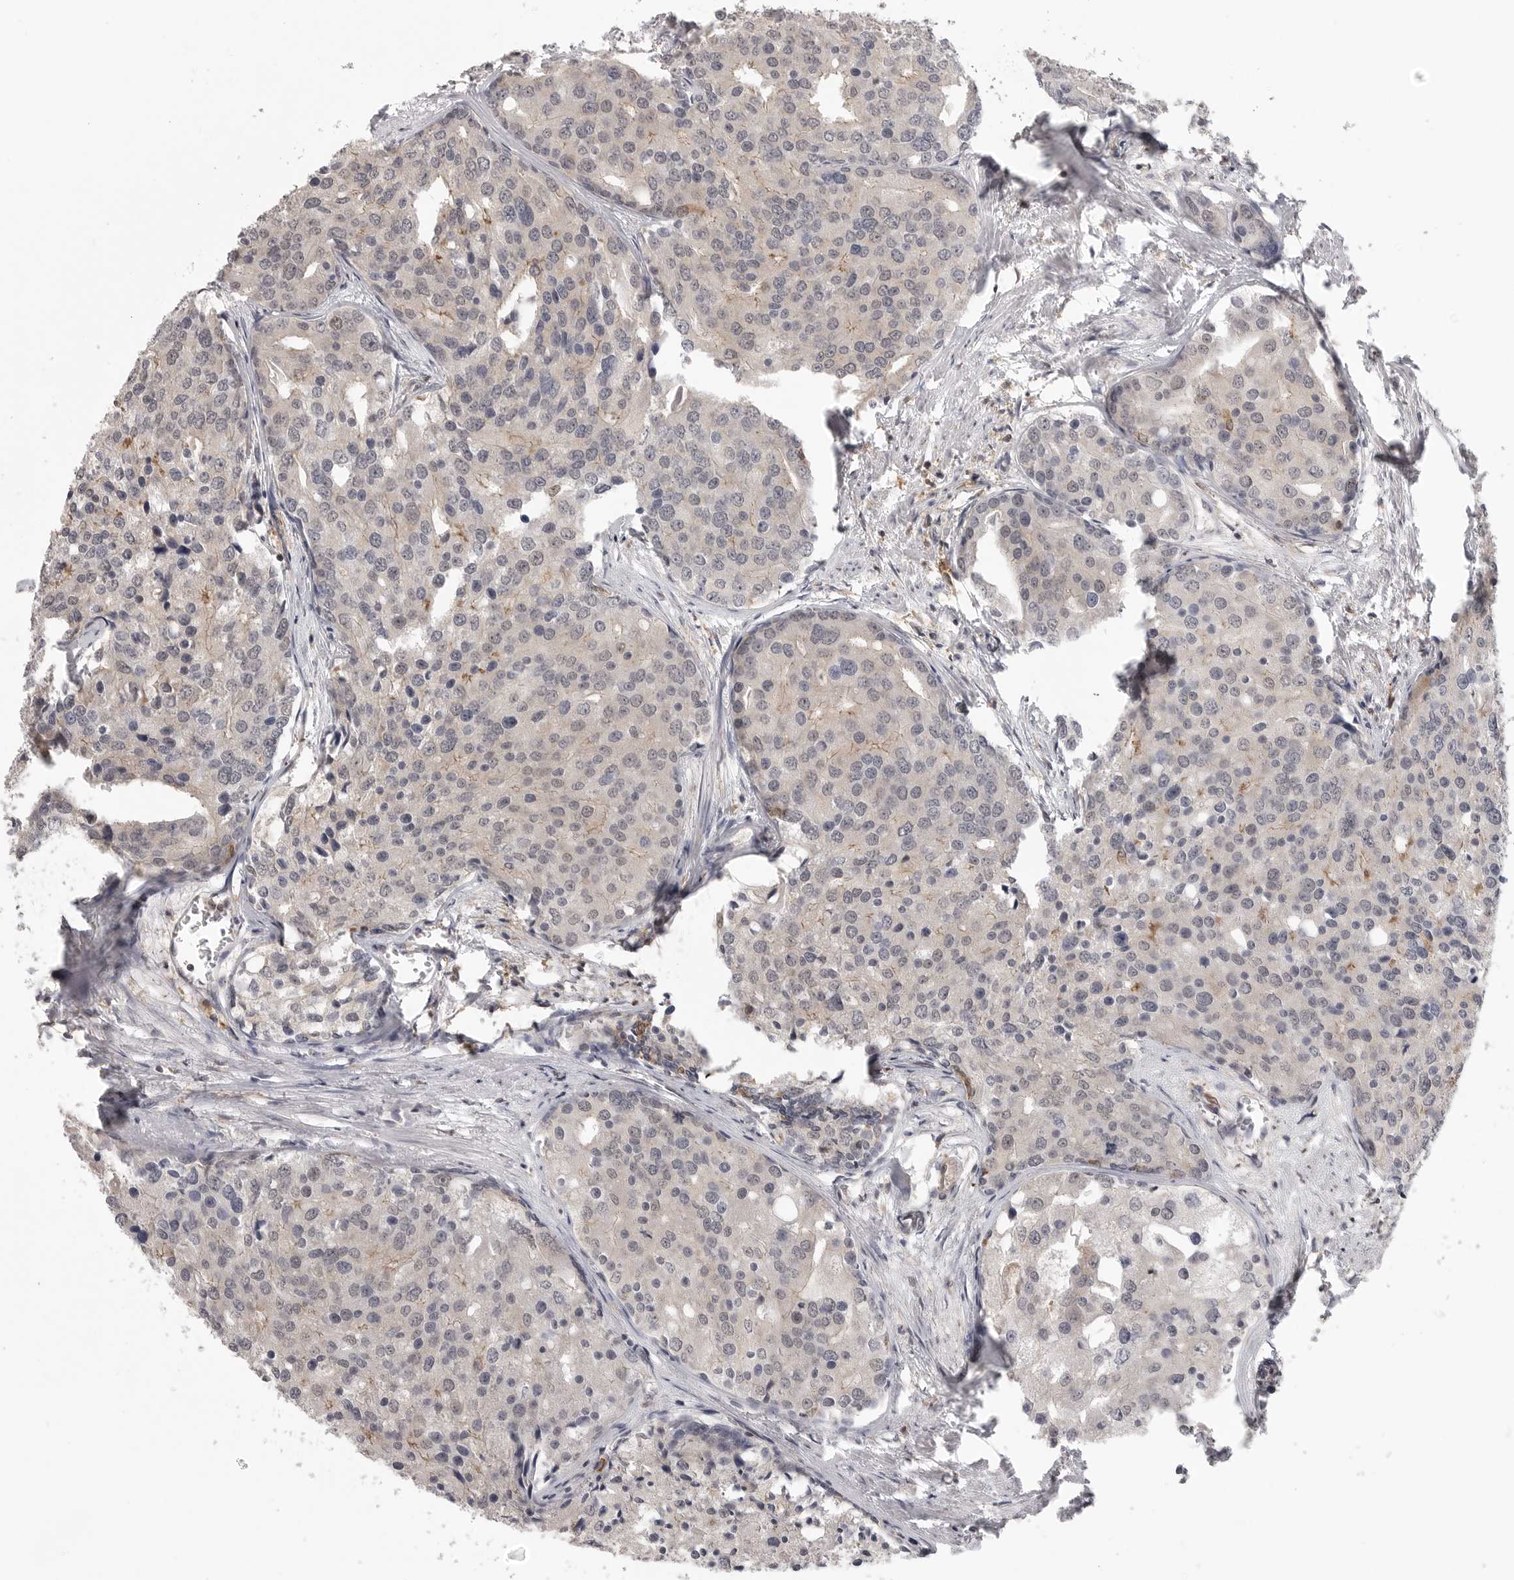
{"staining": {"intensity": "weak", "quantity": "<25%", "location": "cytoplasmic/membranous"}, "tissue": "prostate cancer", "cell_type": "Tumor cells", "image_type": "cancer", "snomed": [{"axis": "morphology", "description": "Adenocarcinoma, High grade"}, {"axis": "topography", "description": "Prostate"}], "caption": "Histopathology image shows no protein expression in tumor cells of prostate cancer (adenocarcinoma (high-grade)) tissue. Brightfield microscopy of IHC stained with DAB (3,3'-diaminobenzidine) (brown) and hematoxylin (blue), captured at high magnification.", "gene": "DBNL", "patient": {"sex": "male", "age": 50}}